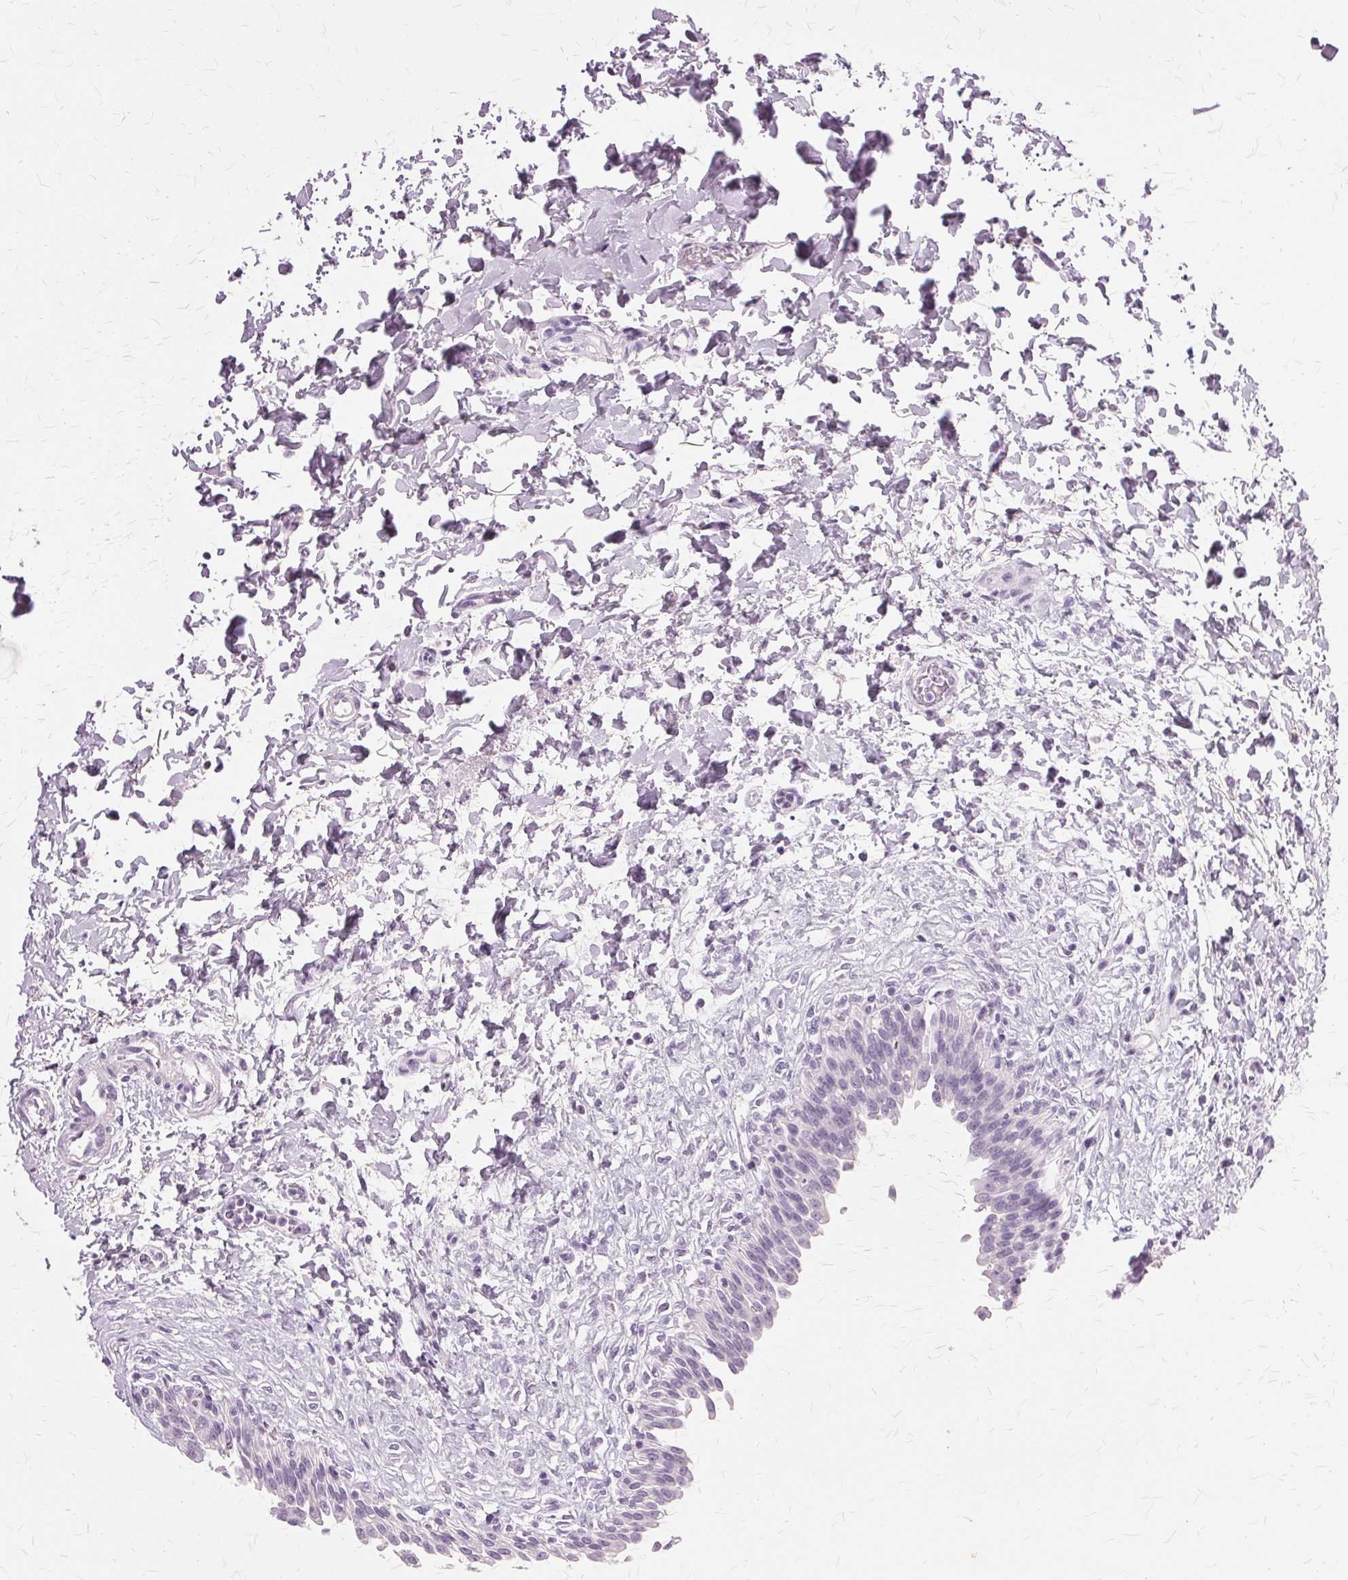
{"staining": {"intensity": "negative", "quantity": "none", "location": "none"}, "tissue": "urinary bladder", "cell_type": "Urothelial cells", "image_type": "normal", "snomed": [{"axis": "morphology", "description": "Normal tissue, NOS"}, {"axis": "topography", "description": "Urinary bladder"}], "caption": "Immunohistochemistry photomicrograph of unremarkable urinary bladder stained for a protein (brown), which reveals no staining in urothelial cells.", "gene": "SLC45A3", "patient": {"sex": "male", "age": 37}}